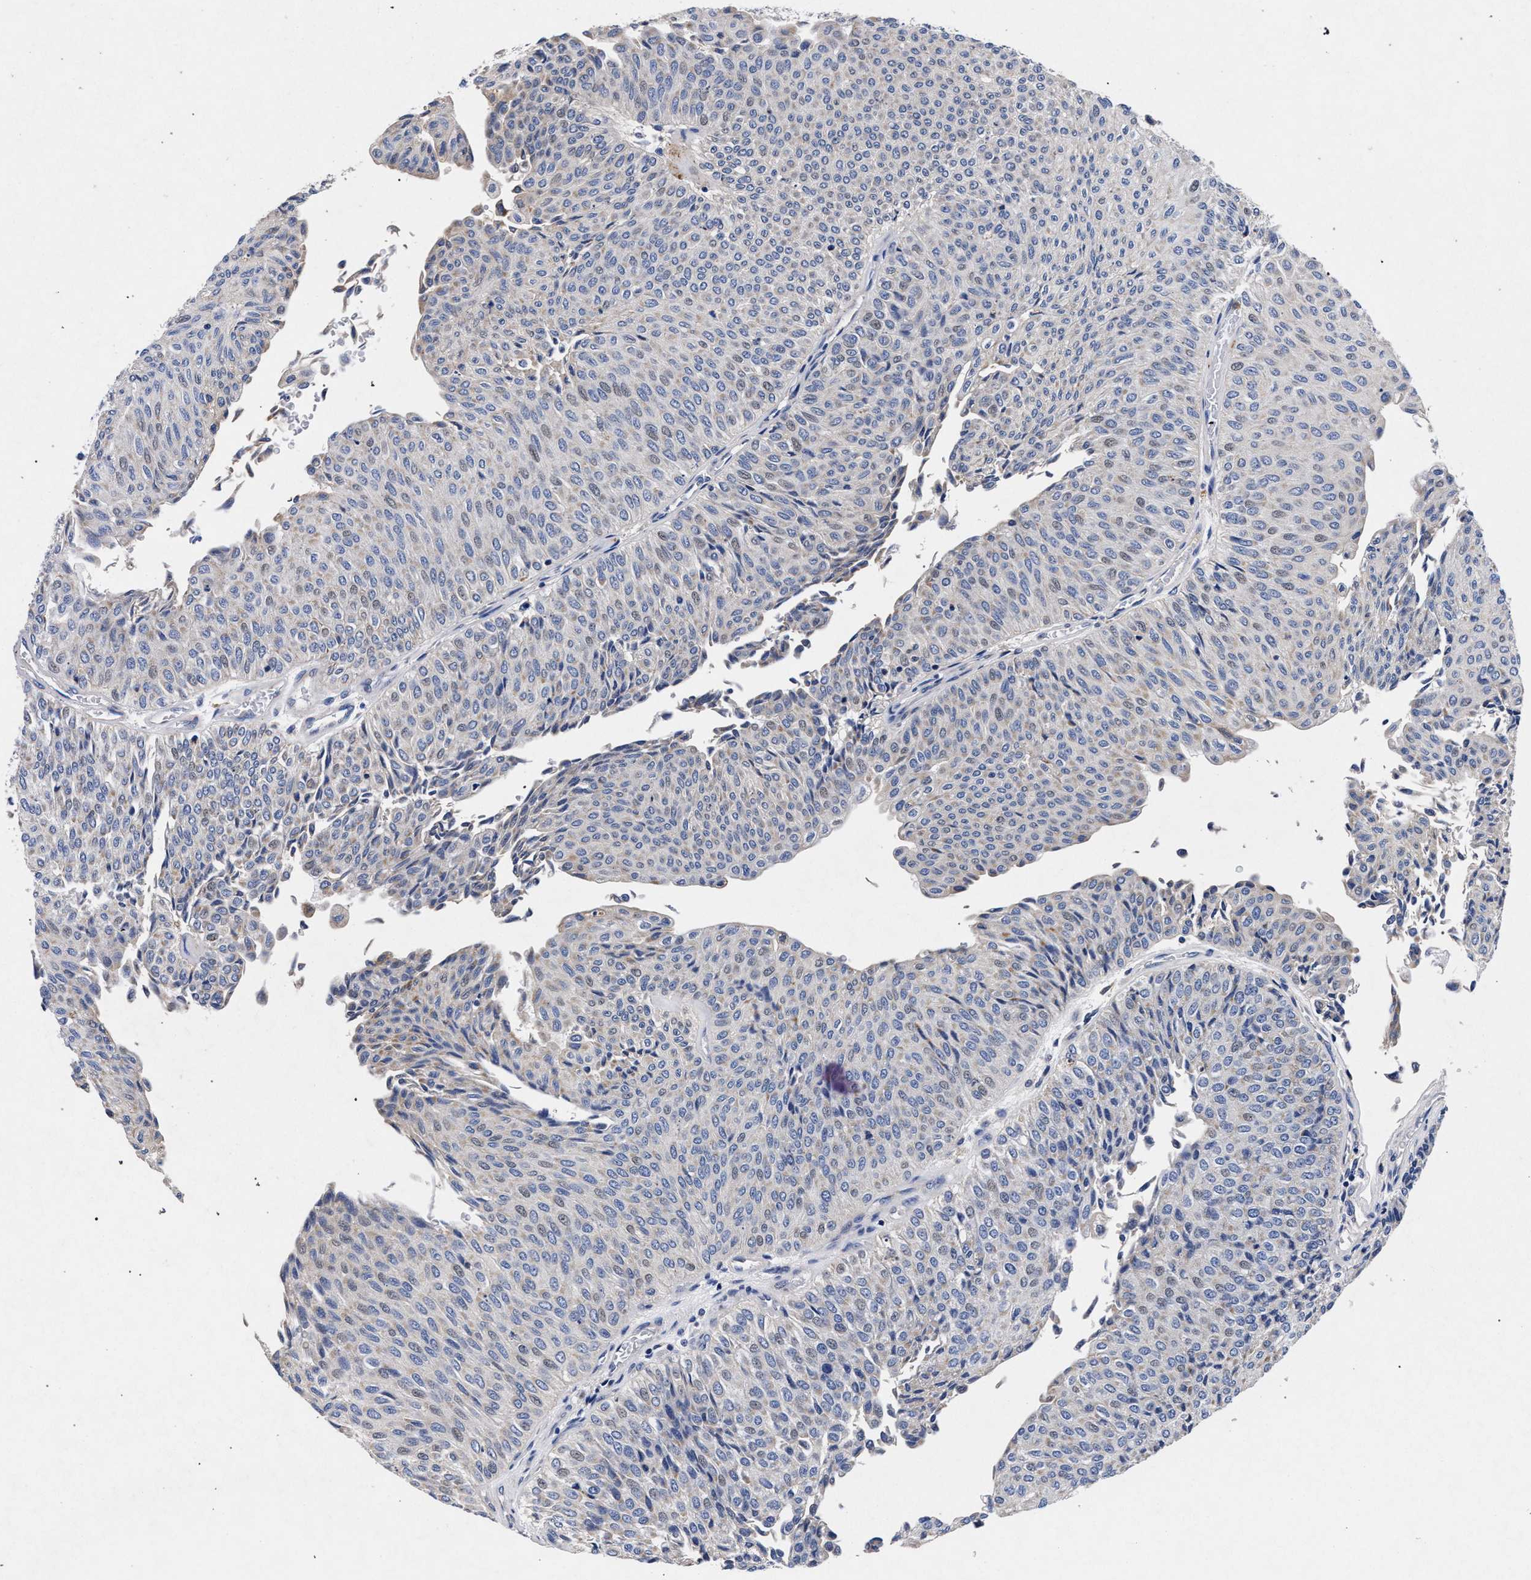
{"staining": {"intensity": "negative", "quantity": "none", "location": "none"}, "tissue": "urothelial cancer", "cell_type": "Tumor cells", "image_type": "cancer", "snomed": [{"axis": "morphology", "description": "Urothelial carcinoma, Low grade"}, {"axis": "topography", "description": "Urinary bladder"}], "caption": "Immunohistochemistry (IHC) photomicrograph of neoplastic tissue: human low-grade urothelial carcinoma stained with DAB shows no significant protein staining in tumor cells.", "gene": "HSD17B14", "patient": {"sex": "male", "age": 78}}